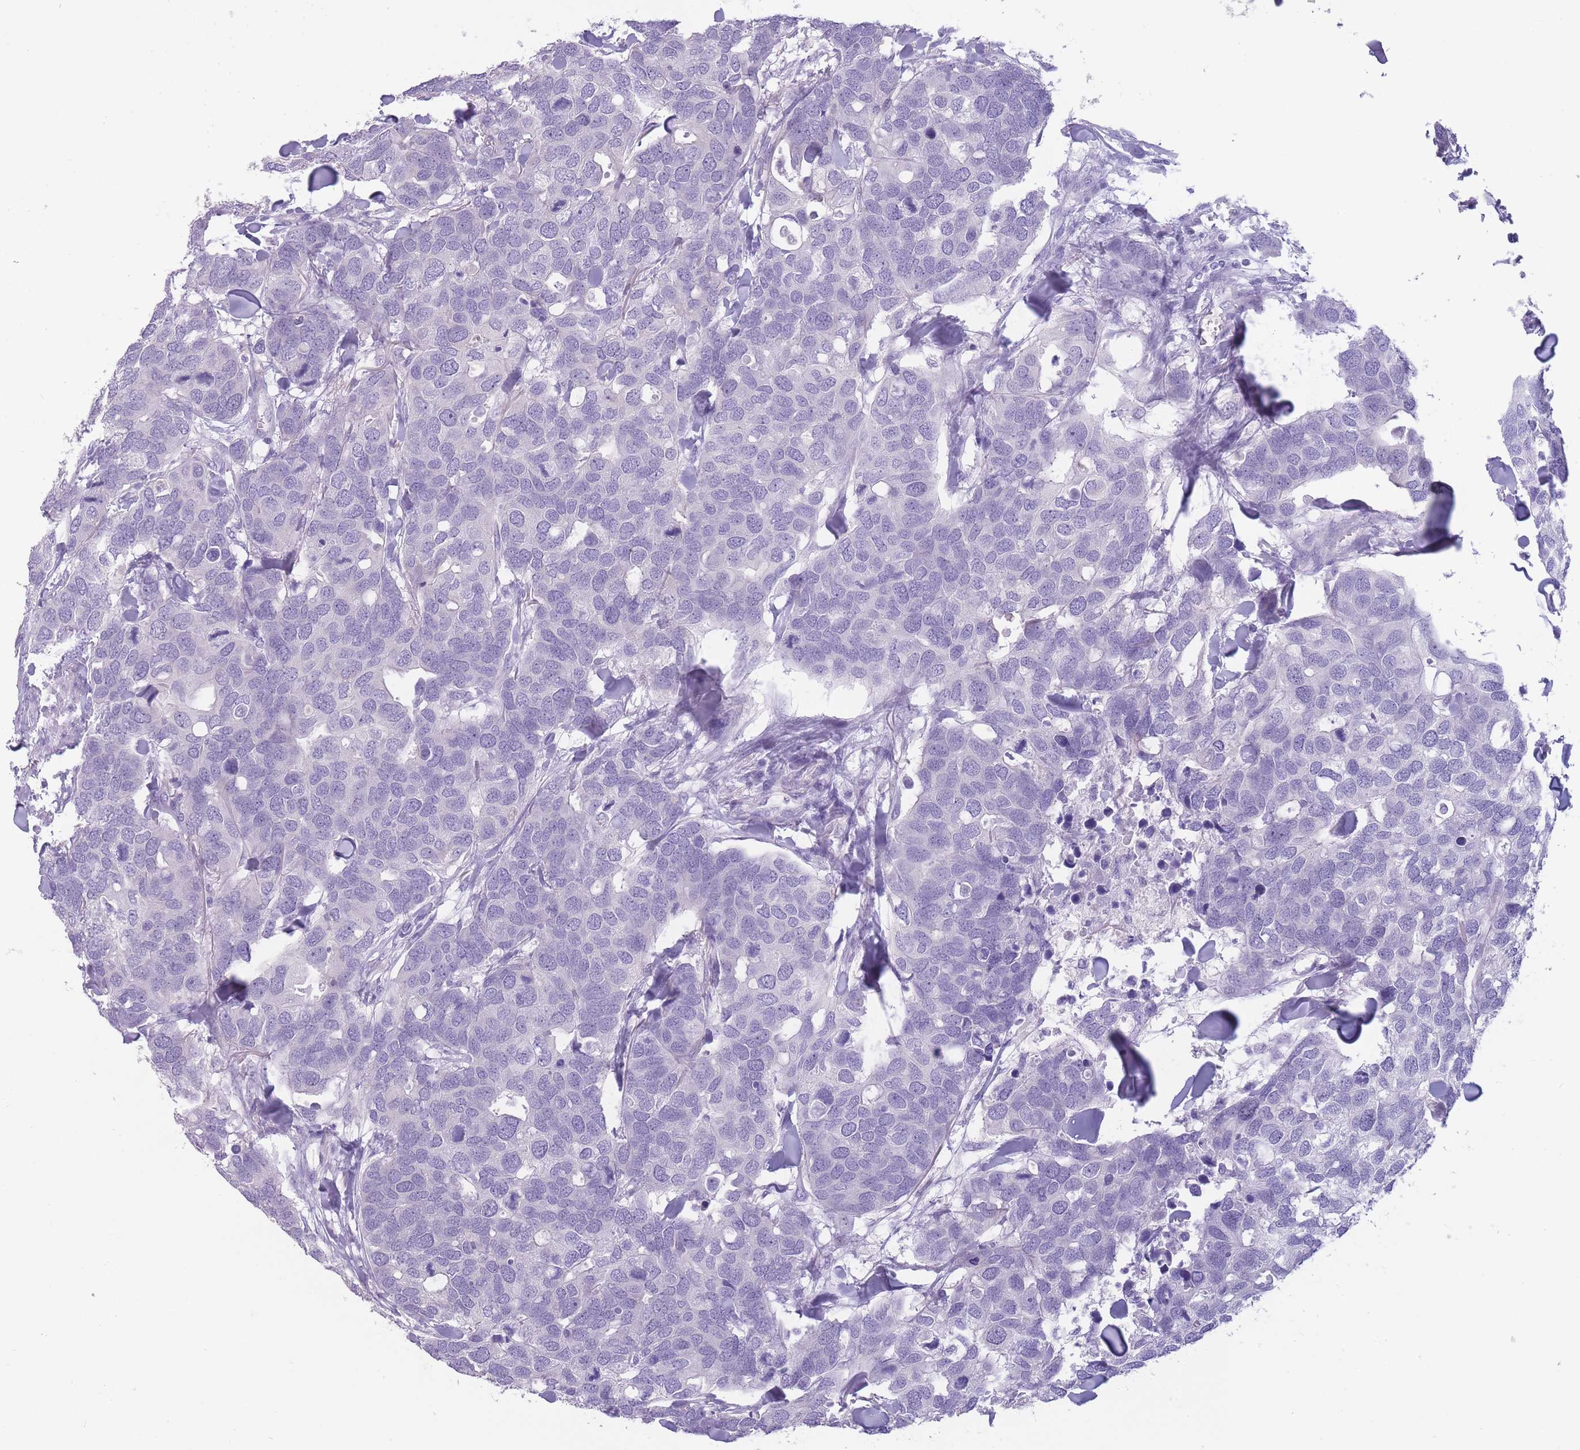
{"staining": {"intensity": "negative", "quantity": "none", "location": "none"}, "tissue": "breast cancer", "cell_type": "Tumor cells", "image_type": "cancer", "snomed": [{"axis": "morphology", "description": "Duct carcinoma"}, {"axis": "topography", "description": "Breast"}], "caption": "This is an immunohistochemistry (IHC) micrograph of human breast cancer (invasive ductal carcinoma). There is no staining in tumor cells.", "gene": "DCANP1", "patient": {"sex": "female", "age": 83}}